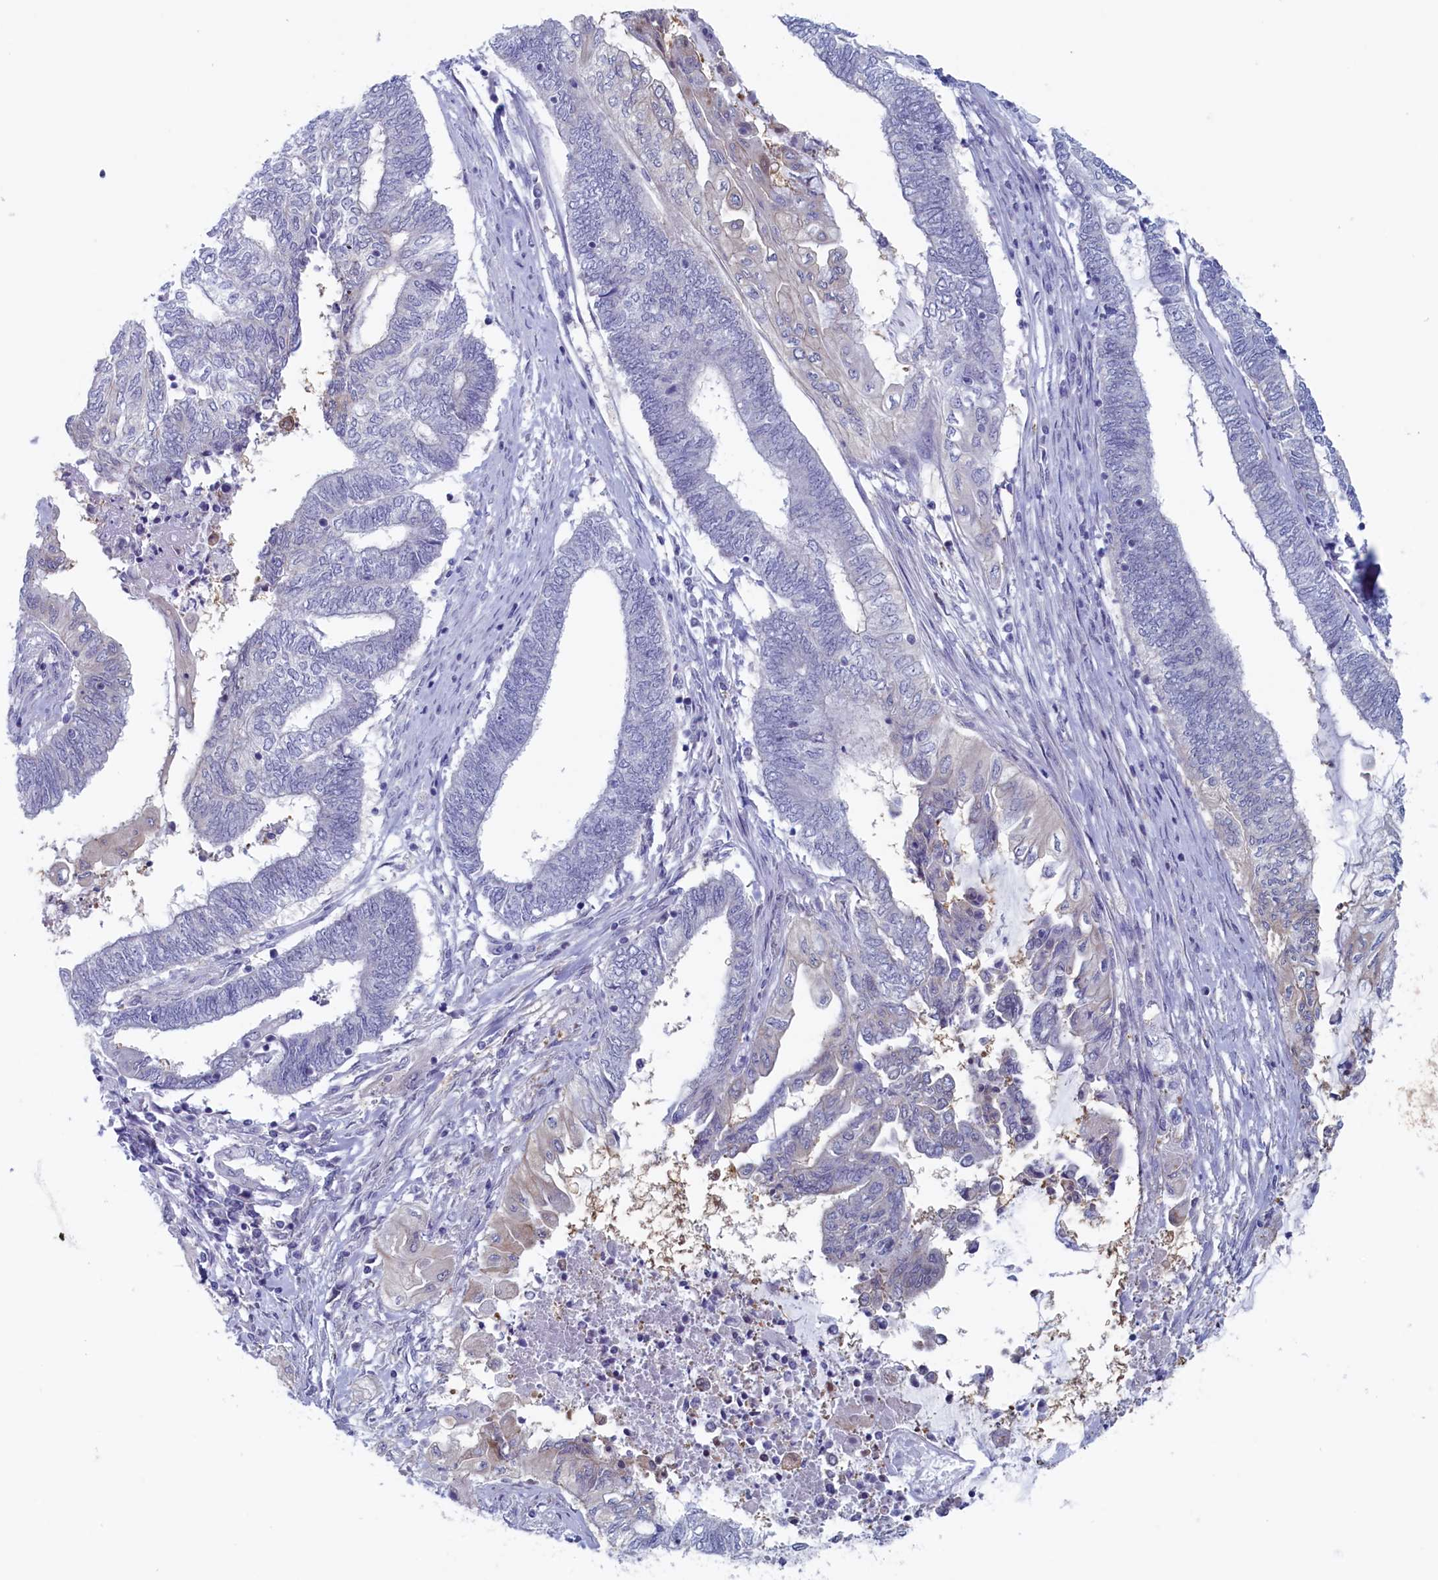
{"staining": {"intensity": "negative", "quantity": "none", "location": "none"}, "tissue": "endometrial cancer", "cell_type": "Tumor cells", "image_type": "cancer", "snomed": [{"axis": "morphology", "description": "Adenocarcinoma, NOS"}, {"axis": "topography", "description": "Uterus"}, {"axis": "topography", "description": "Endometrium"}], "caption": "Tumor cells are negative for brown protein staining in endometrial cancer.", "gene": "WDR76", "patient": {"sex": "female", "age": 70}}